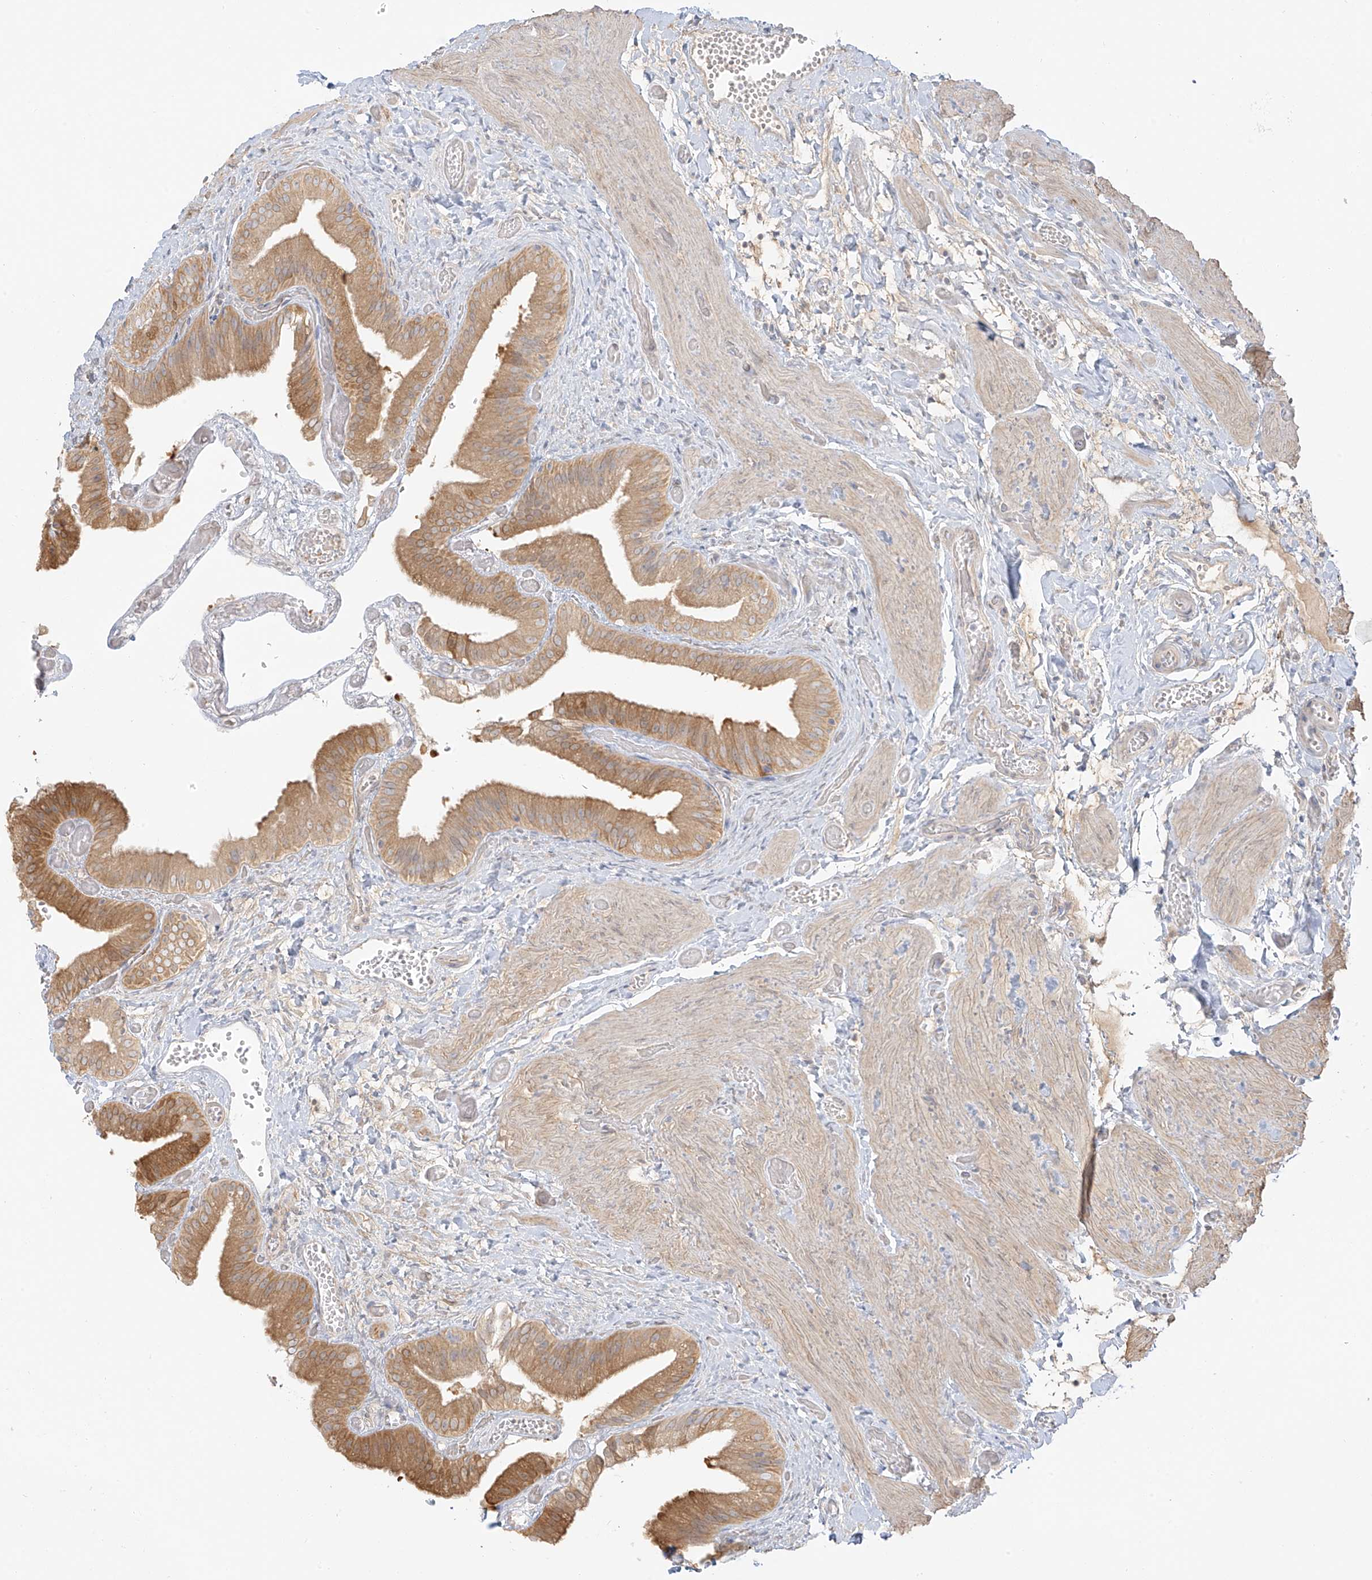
{"staining": {"intensity": "moderate", "quantity": ">75%", "location": "cytoplasmic/membranous"}, "tissue": "gallbladder", "cell_type": "Glandular cells", "image_type": "normal", "snomed": [{"axis": "morphology", "description": "Normal tissue, NOS"}, {"axis": "topography", "description": "Gallbladder"}], "caption": "High-power microscopy captured an immunohistochemistry image of normal gallbladder, revealing moderate cytoplasmic/membranous expression in approximately >75% of glandular cells. The protein is shown in brown color, while the nuclei are stained blue.", "gene": "UPK1B", "patient": {"sex": "female", "age": 64}}